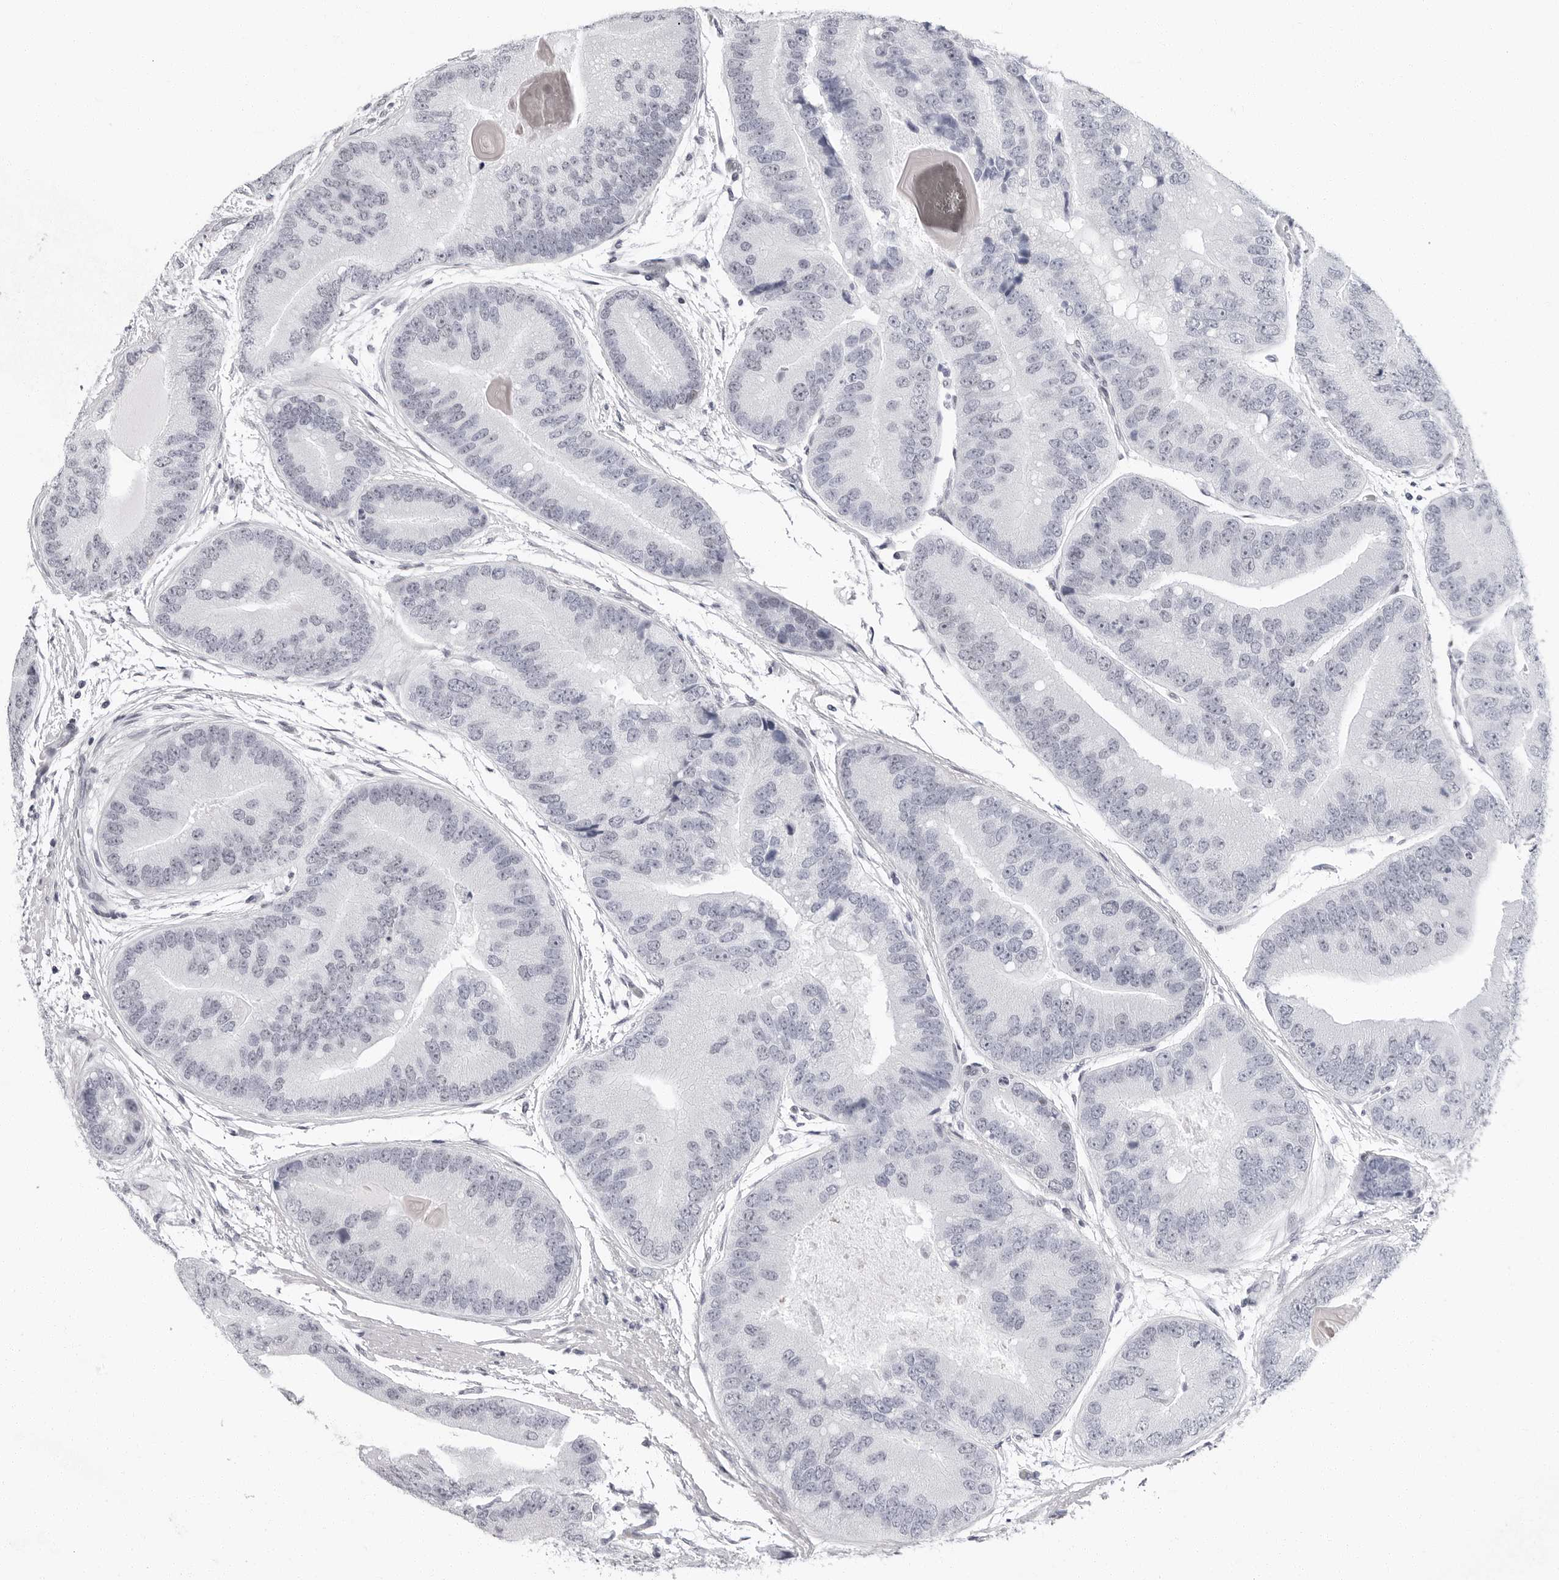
{"staining": {"intensity": "negative", "quantity": "none", "location": "none"}, "tissue": "prostate cancer", "cell_type": "Tumor cells", "image_type": "cancer", "snomed": [{"axis": "morphology", "description": "Adenocarcinoma, High grade"}, {"axis": "topography", "description": "Prostate"}], "caption": "The micrograph exhibits no staining of tumor cells in high-grade adenocarcinoma (prostate).", "gene": "VEZF1", "patient": {"sex": "male", "age": 70}}